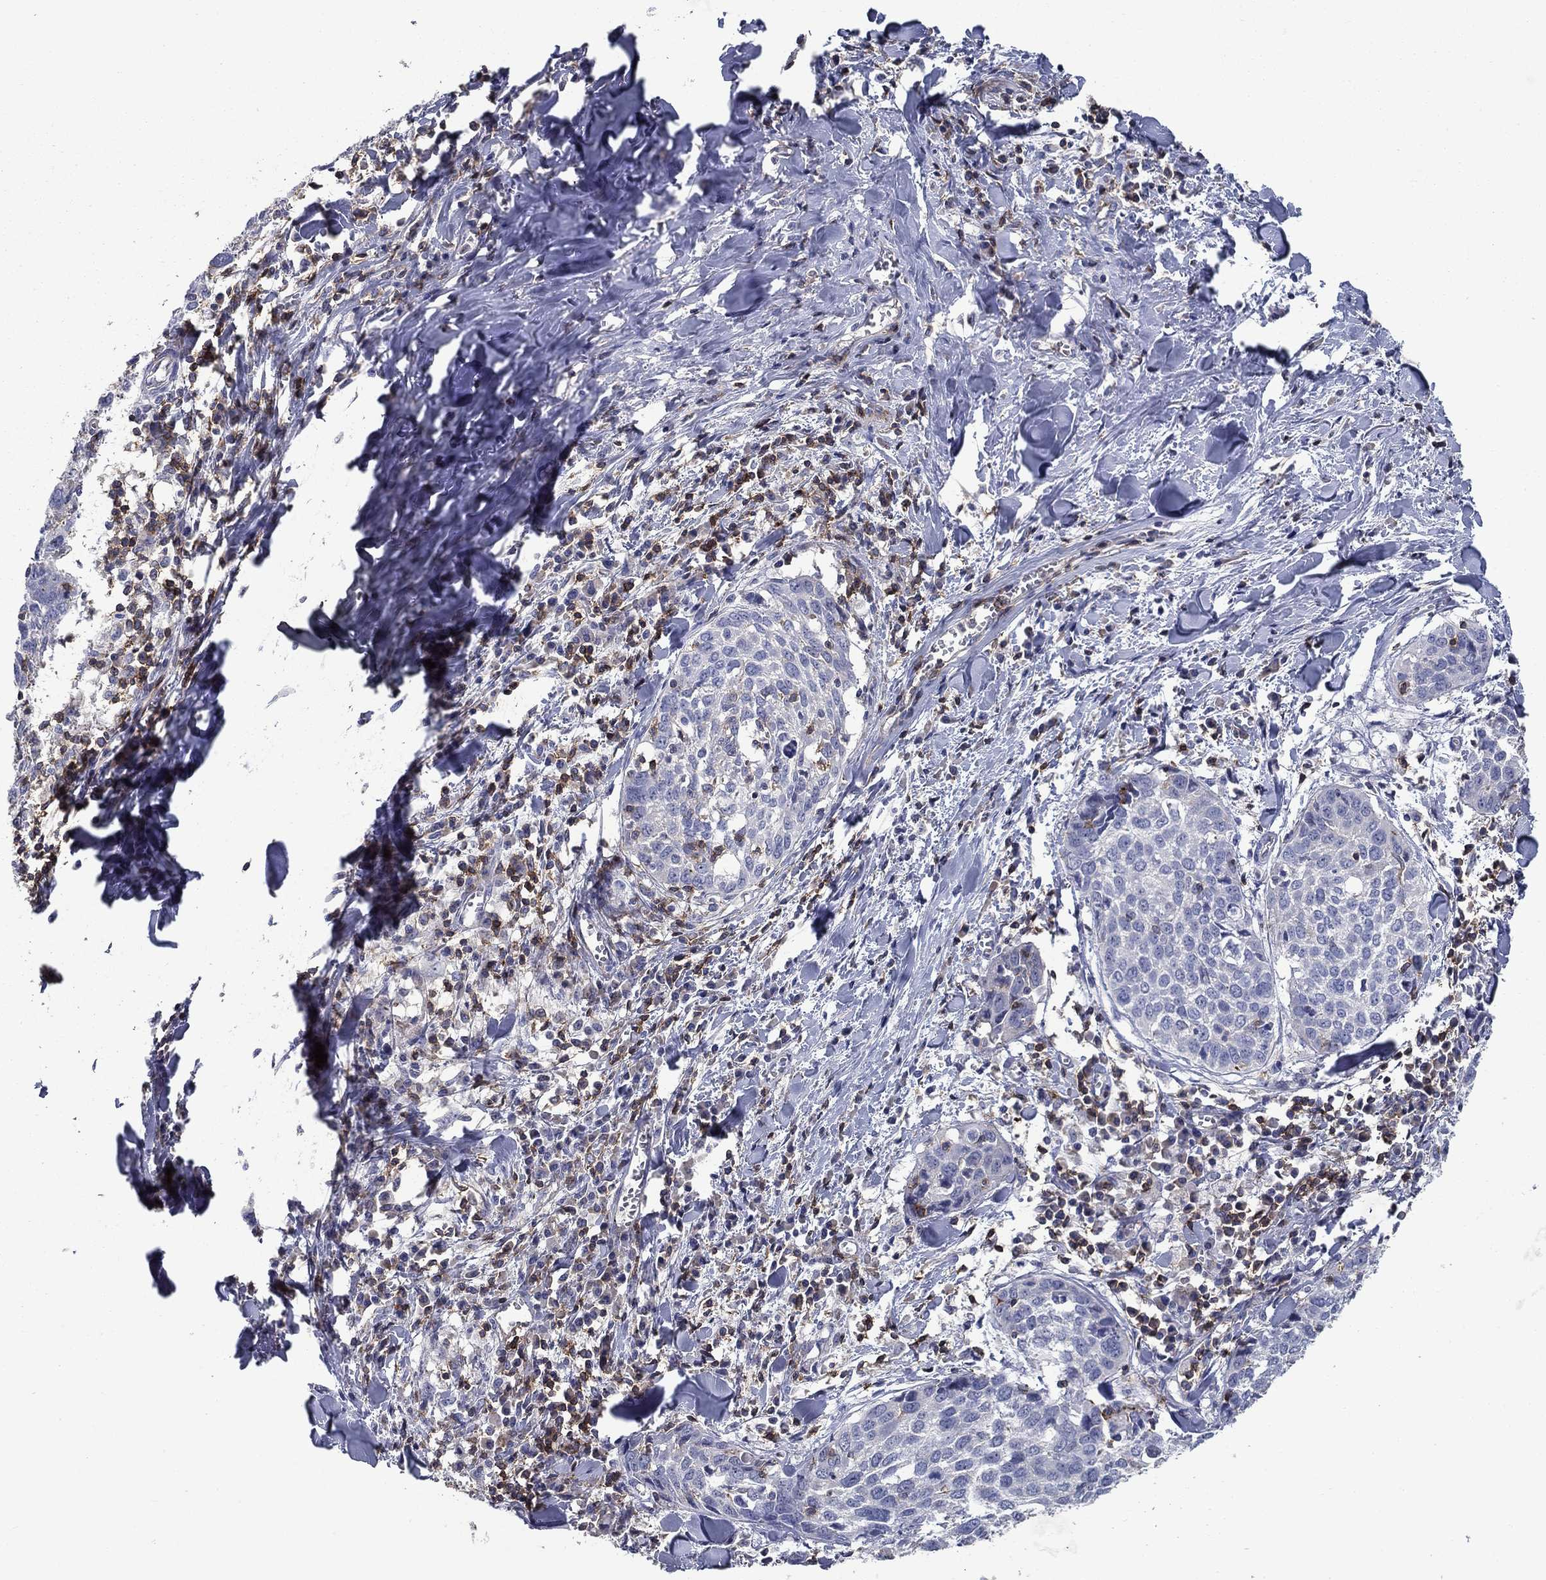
{"staining": {"intensity": "negative", "quantity": "none", "location": "none"}, "tissue": "lung cancer", "cell_type": "Tumor cells", "image_type": "cancer", "snomed": [{"axis": "morphology", "description": "Squamous cell carcinoma, NOS"}, {"axis": "topography", "description": "Lung"}], "caption": "Lung cancer (squamous cell carcinoma) was stained to show a protein in brown. There is no significant expression in tumor cells.", "gene": "SIT1", "patient": {"sex": "male", "age": 57}}